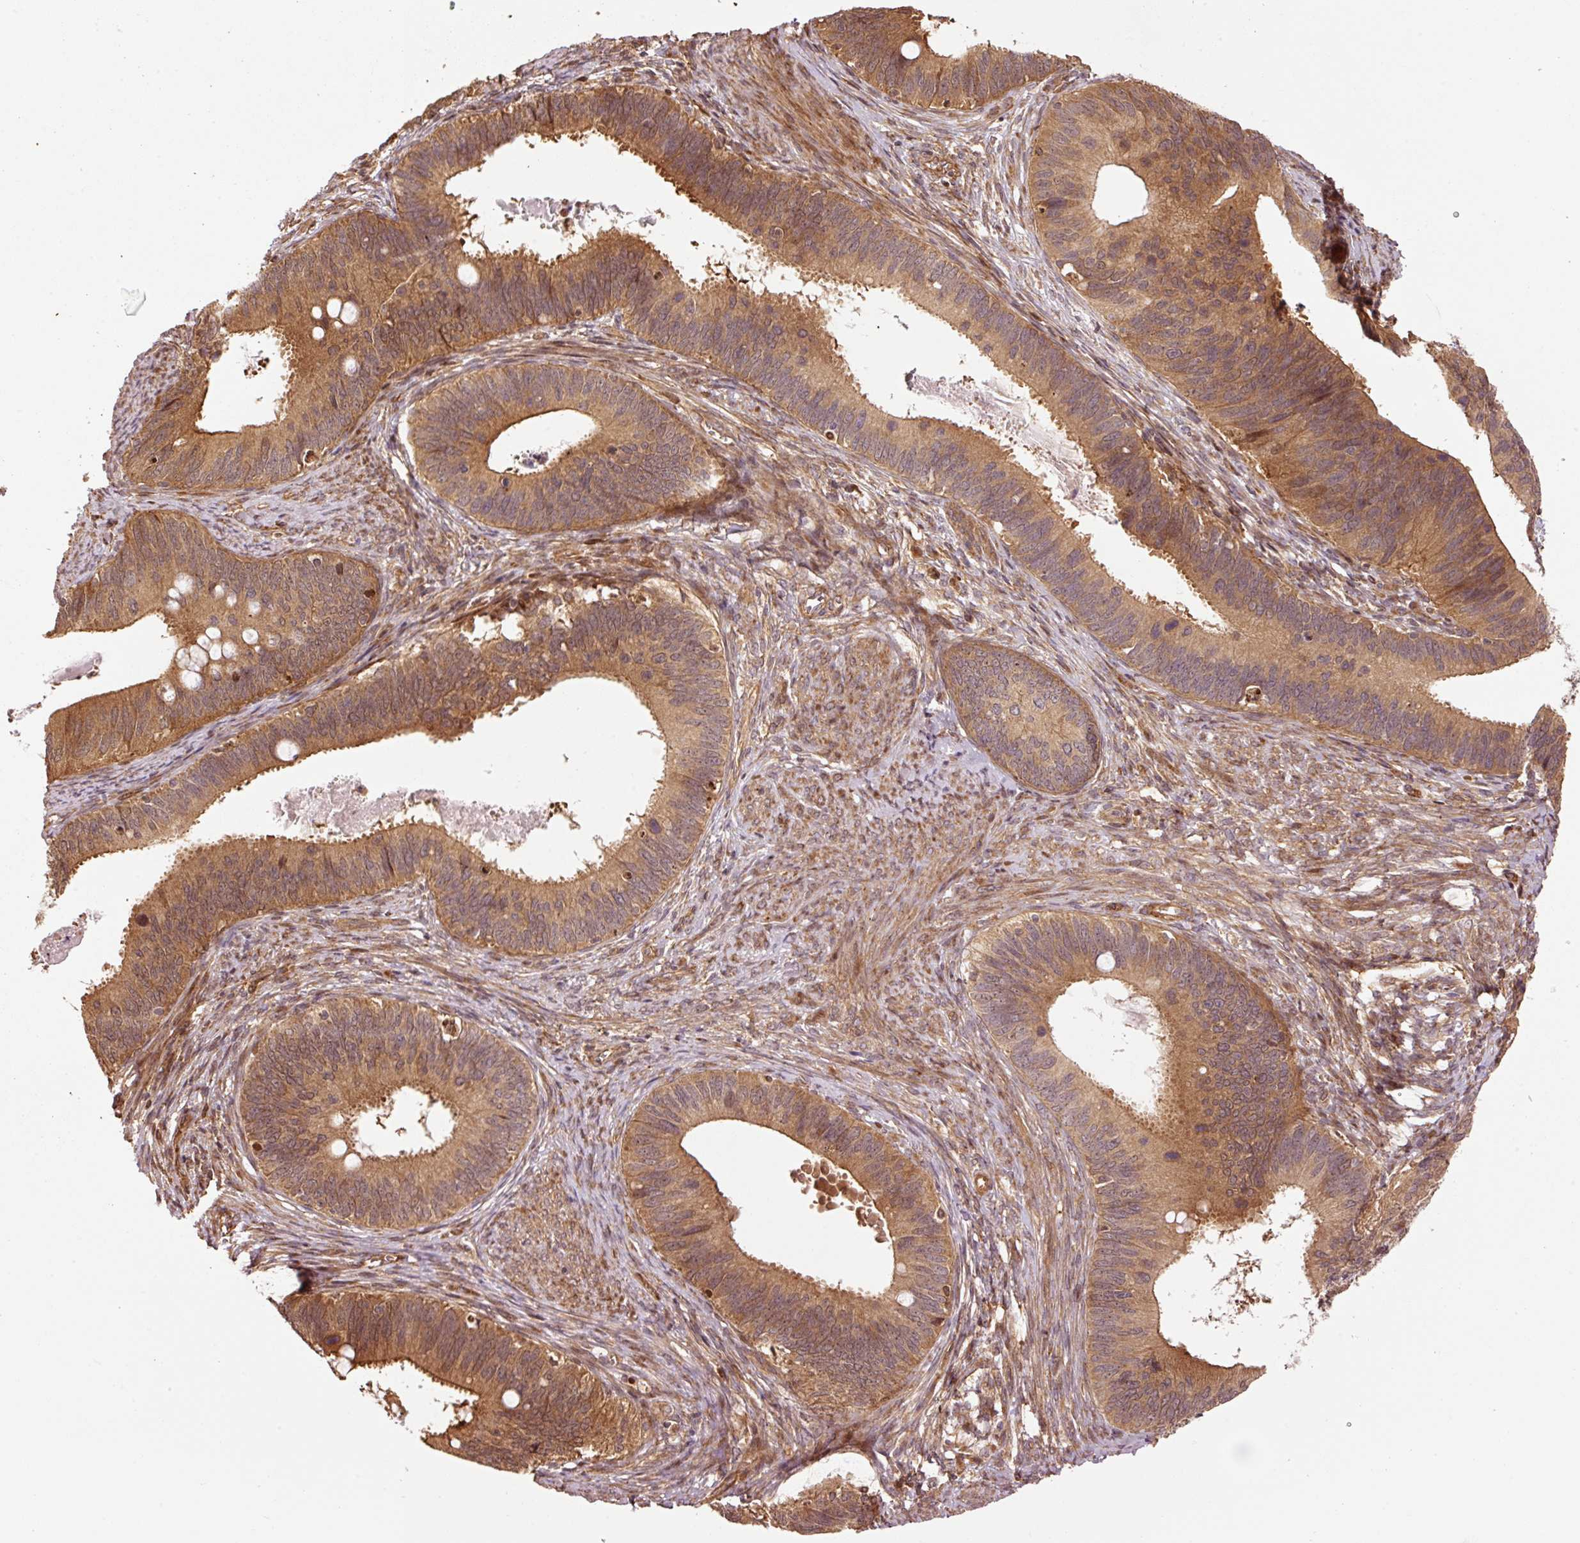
{"staining": {"intensity": "moderate", "quantity": ">75%", "location": "cytoplasmic/membranous"}, "tissue": "cervical cancer", "cell_type": "Tumor cells", "image_type": "cancer", "snomed": [{"axis": "morphology", "description": "Adenocarcinoma, NOS"}, {"axis": "topography", "description": "Cervix"}], "caption": "IHC photomicrograph of human adenocarcinoma (cervical) stained for a protein (brown), which exhibits medium levels of moderate cytoplasmic/membranous staining in about >75% of tumor cells.", "gene": "OXER1", "patient": {"sex": "female", "age": 42}}